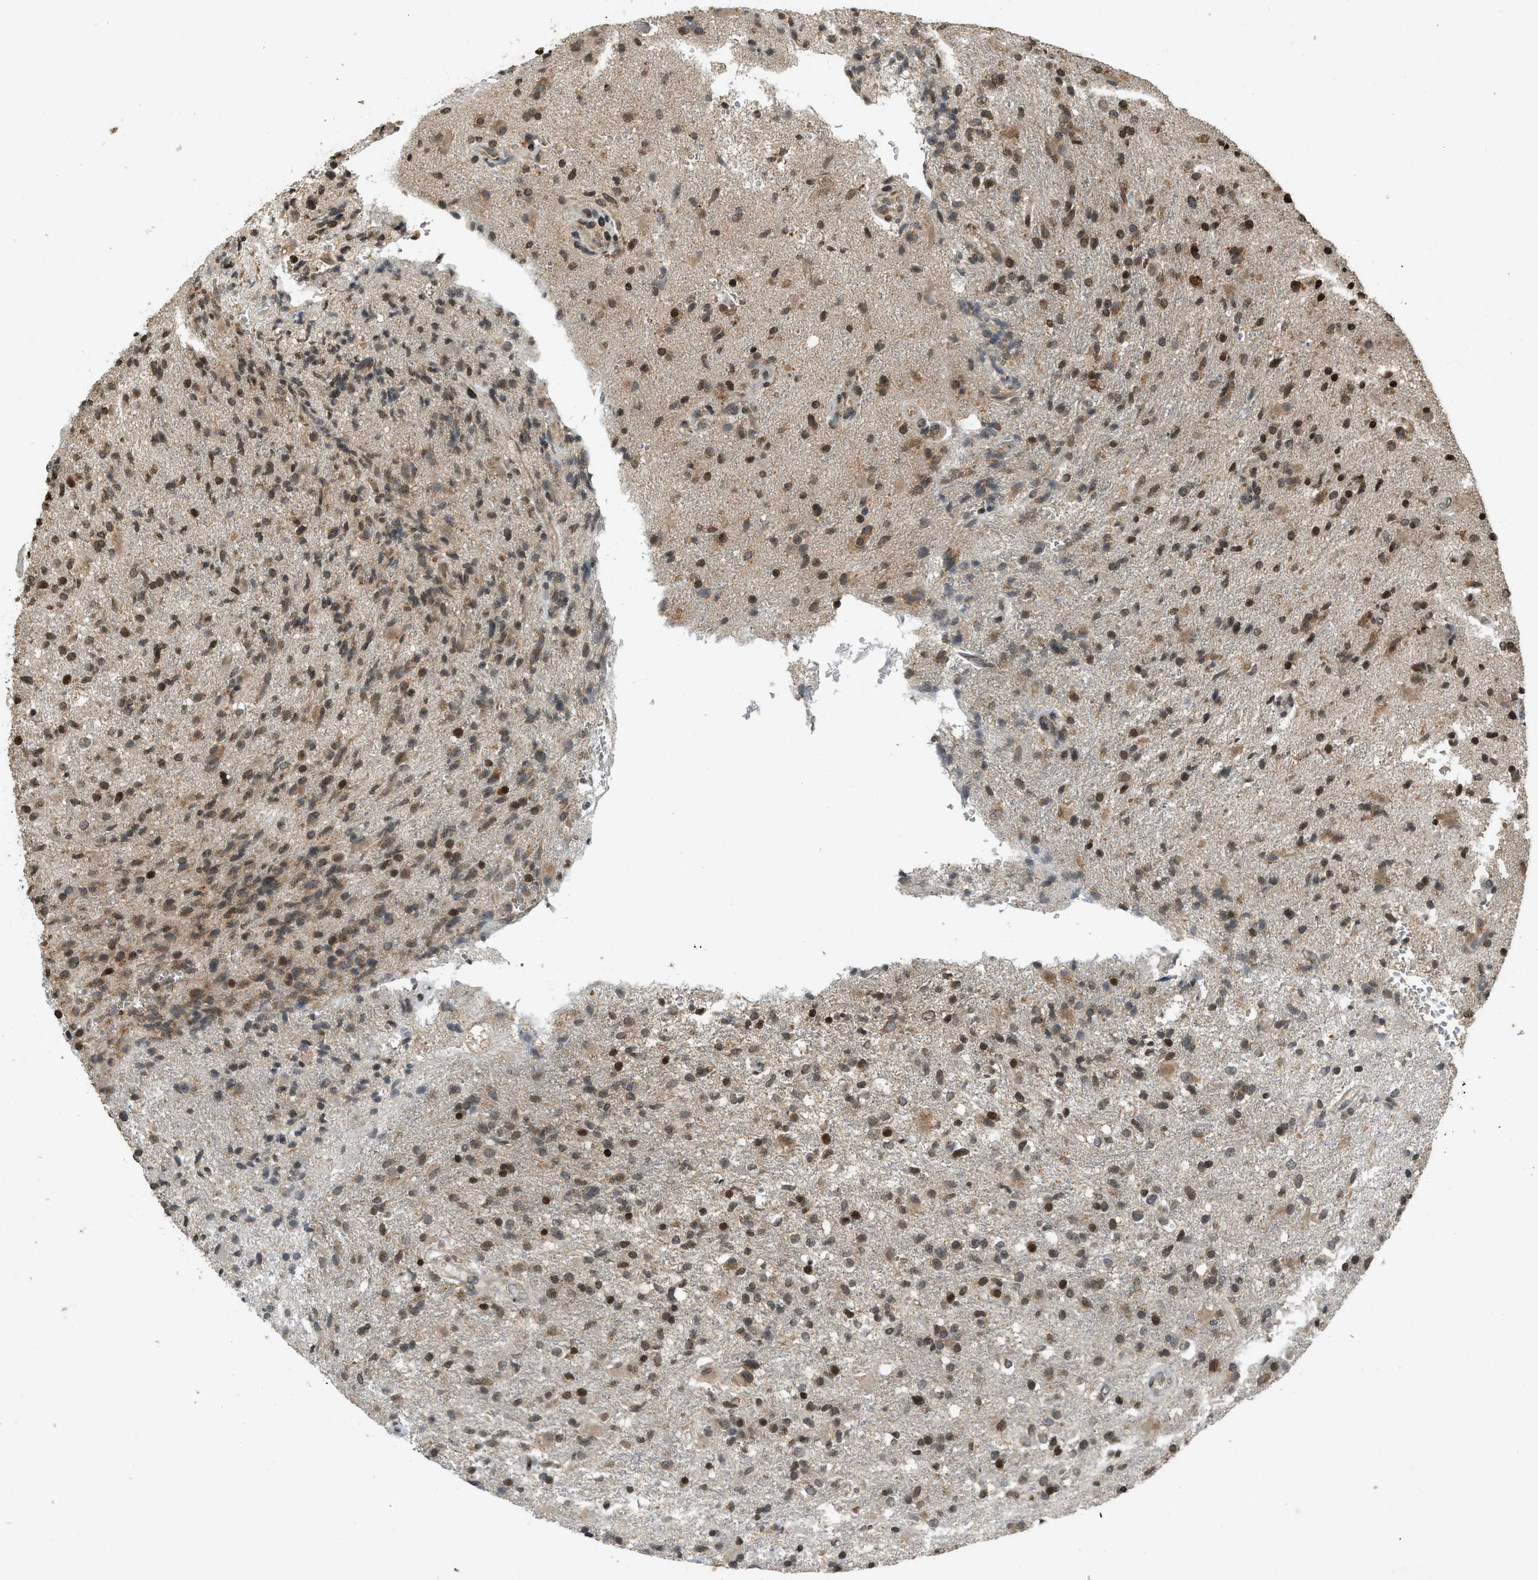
{"staining": {"intensity": "moderate", "quantity": ">75%", "location": "nuclear"}, "tissue": "glioma", "cell_type": "Tumor cells", "image_type": "cancer", "snomed": [{"axis": "morphology", "description": "Glioma, malignant, High grade"}, {"axis": "topography", "description": "Brain"}], "caption": "The micrograph exhibits a brown stain indicating the presence of a protein in the nuclear of tumor cells in glioma. The staining was performed using DAB, with brown indicating positive protein expression. Nuclei are stained blue with hematoxylin.", "gene": "SIAH1", "patient": {"sex": "male", "age": 72}}